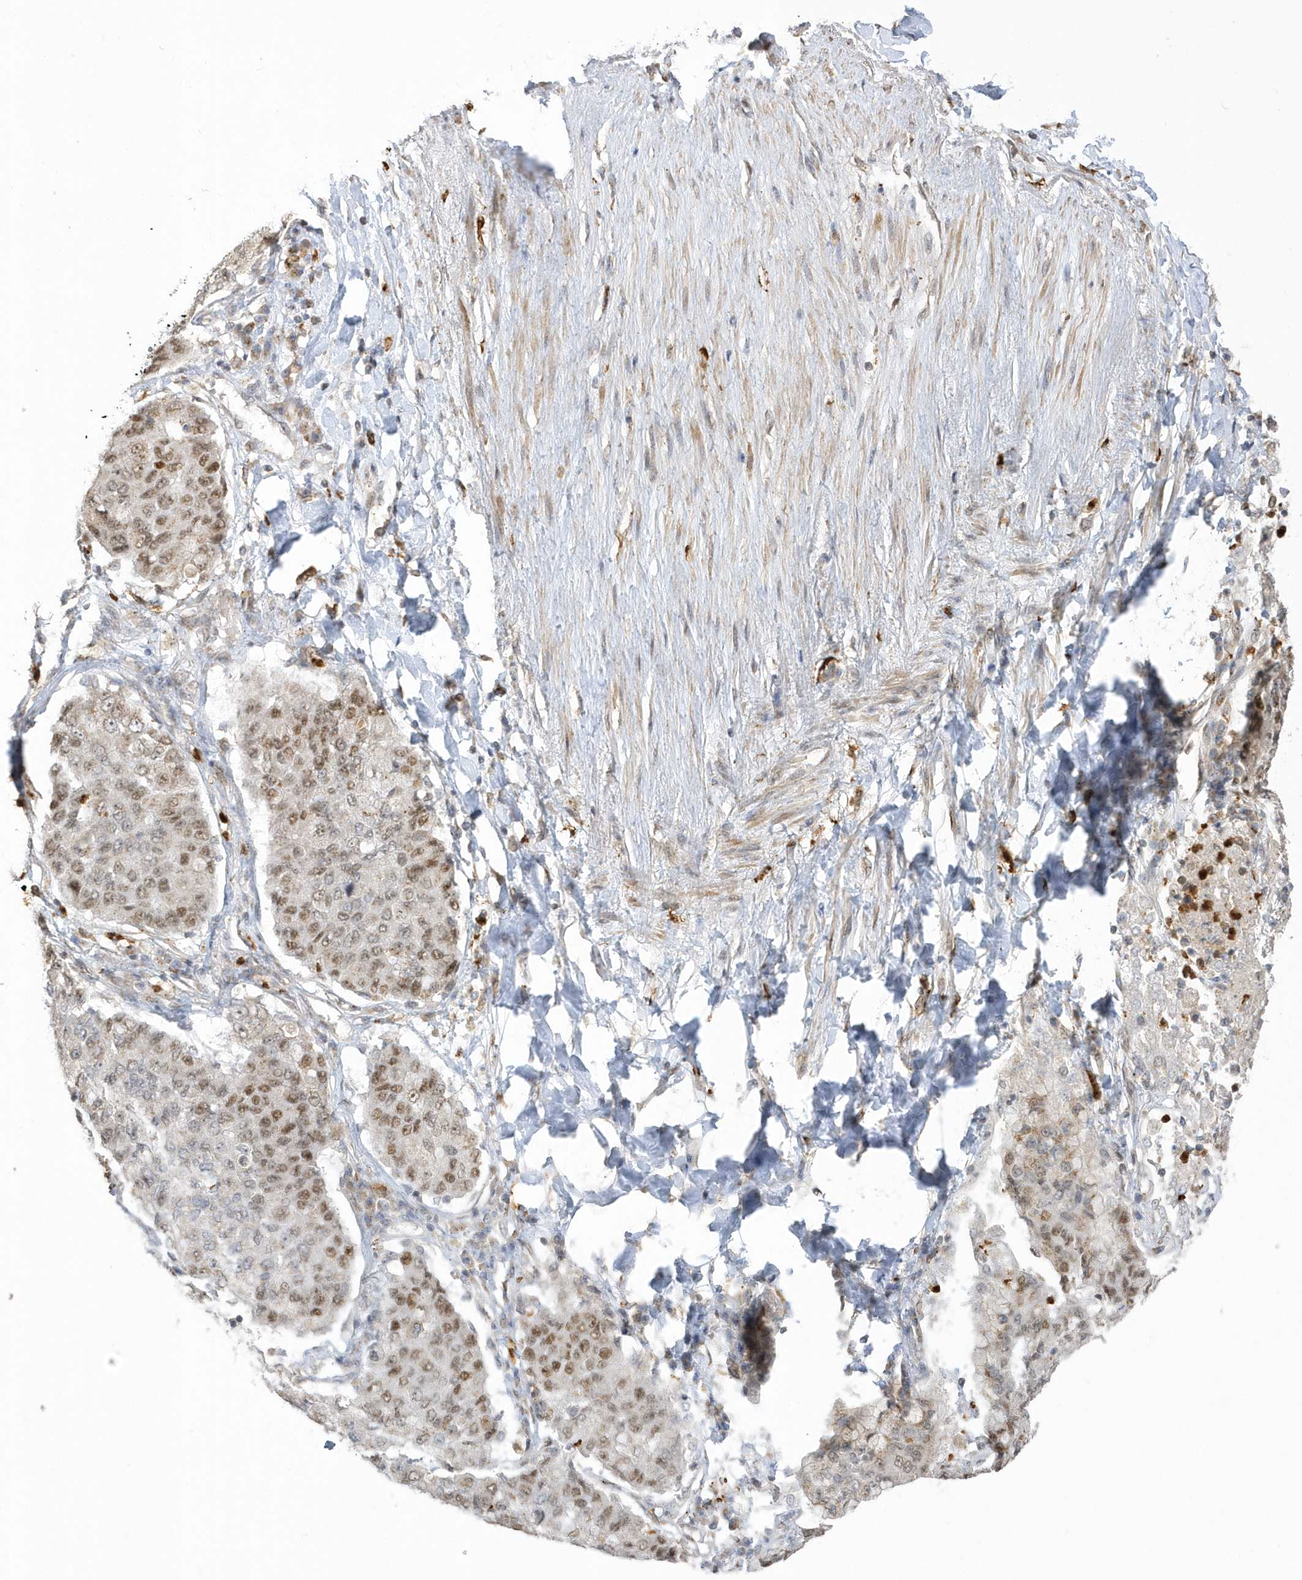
{"staining": {"intensity": "moderate", "quantity": "25%-75%", "location": "nuclear"}, "tissue": "lung cancer", "cell_type": "Tumor cells", "image_type": "cancer", "snomed": [{"axis": "morphology", "description": "Squamous cell carcinoma, NOS"}, {"axis": "topography", "description": "Lung"}], "caption": "Squamous cell carcinoma (lung) was stained to show a protein in brown. There is medium levels of moderate nuclear staining in approximately 25%-75% of tumor cells. (IHC, brightfield microscopy, high magnification).", "gene": "NAF1", "patient": {"sex": "male", "age": 74}}